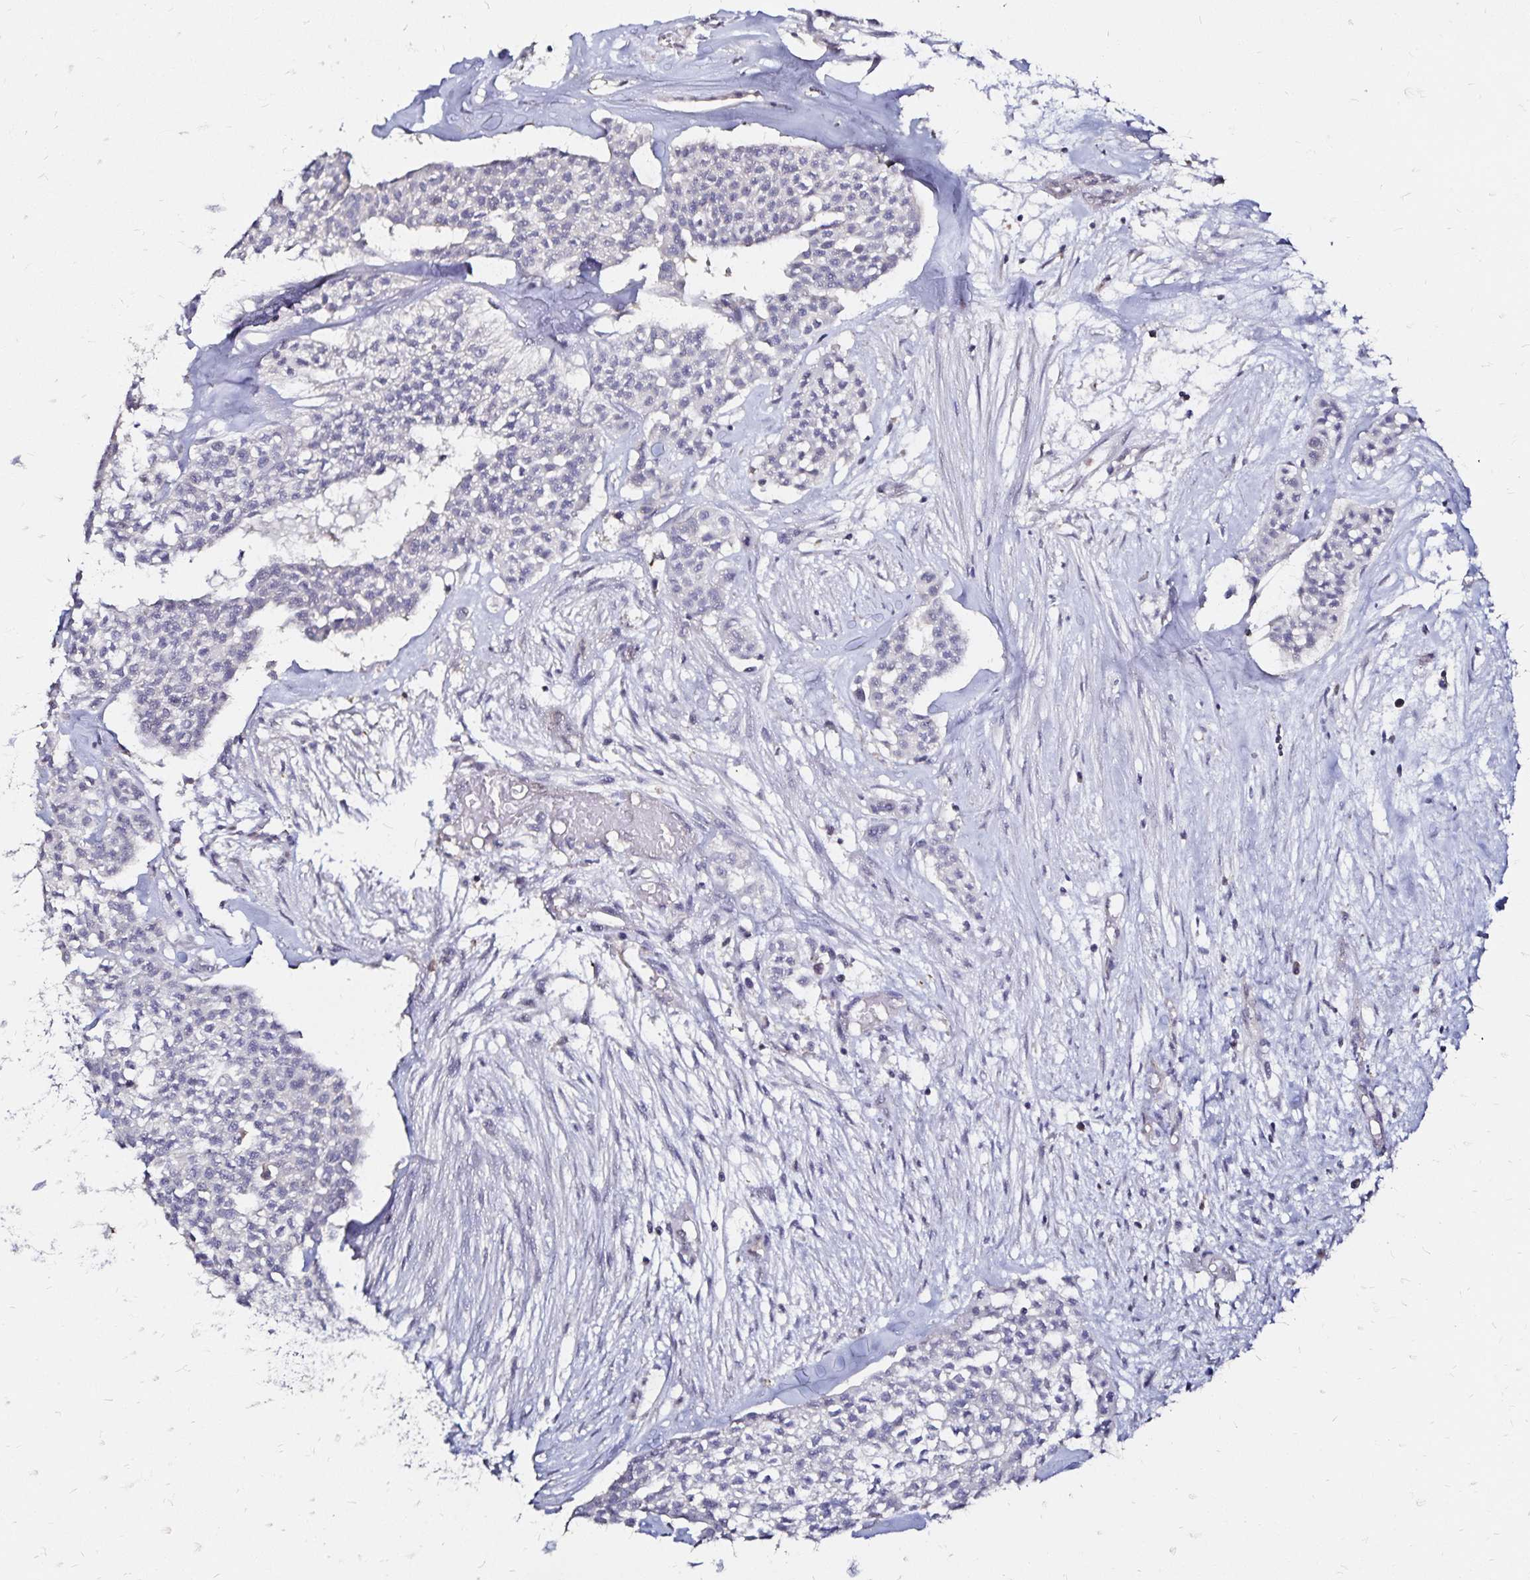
{"staining": {"intensity": "negative", "quantity": "none", "location": "none"}, "tissue": "head and neck cancer", "cell_type": "Tumor cells", "image_type": "cancer", "snomed": [{"axis": "morphology", "description": "Adenocarcinoma, NOS"}, {"axis": "topography", "description": "Head-Neck"}], "caption": "Adenocarcinoma (head and neck) stained for a protein using IHC displays no expression tumor cells.", "gene": "SLC5A1", "patient": {"sex": "male", "age": 81}}